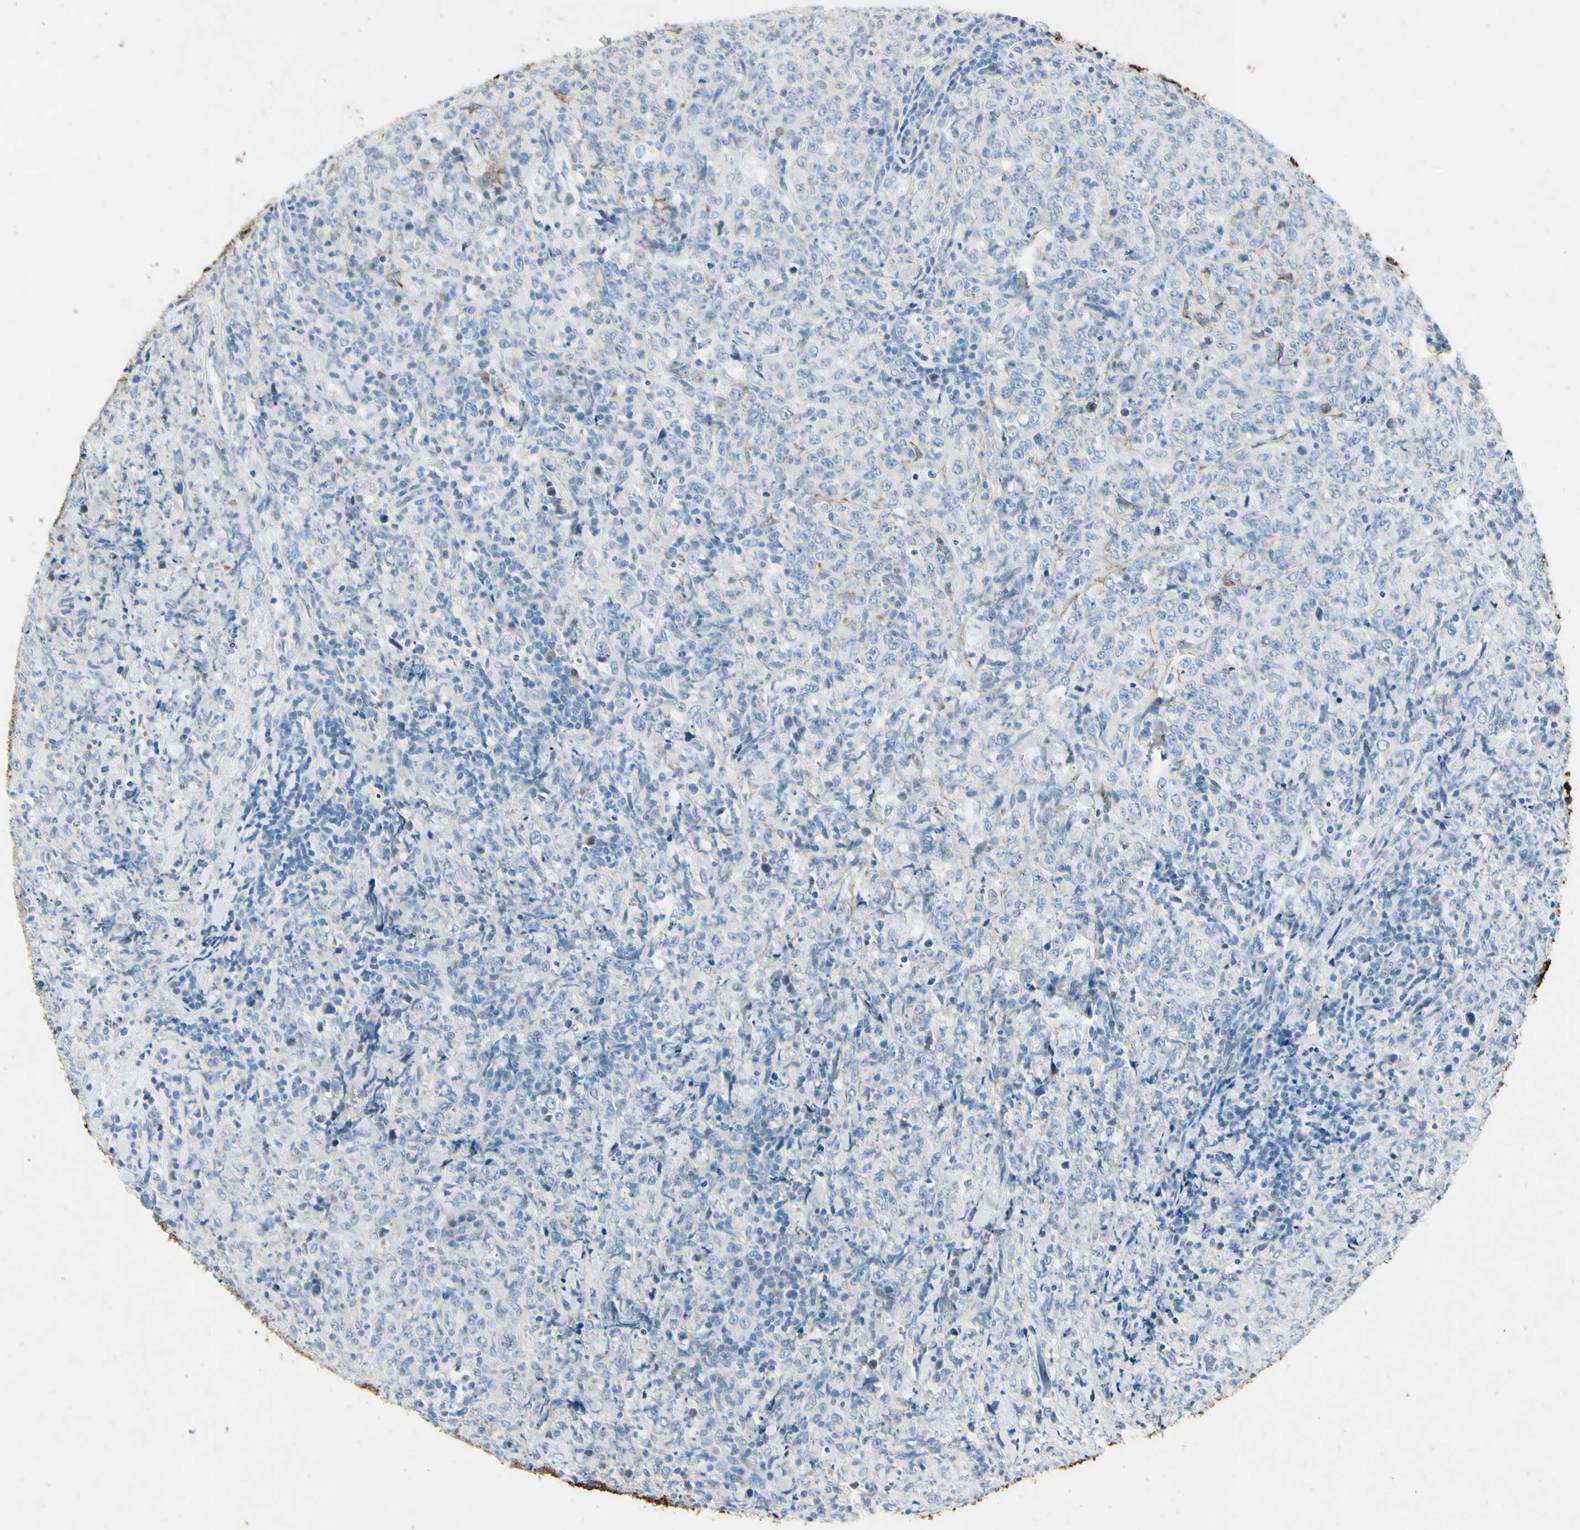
{"staining": {"intensity": "negative", "quantity": "none", "location": "none"}, "tissue": "lymphoma", "cell_type": "Tumor cells", "image_type": "cancer", "snomed": [{"axis": "morphology", "description": "Malignant lymphoma, non-Hodgkin's type, High grade"}, {"axis": "topography", "description": "Tonsil"}], "caption": "Tumor cells show no significant protein positivity in malignant lymphoma, non-Hodgkin's type (high-grade).", "gene": "SNAP91", "patient": {"sex": "female", "age": 36}}